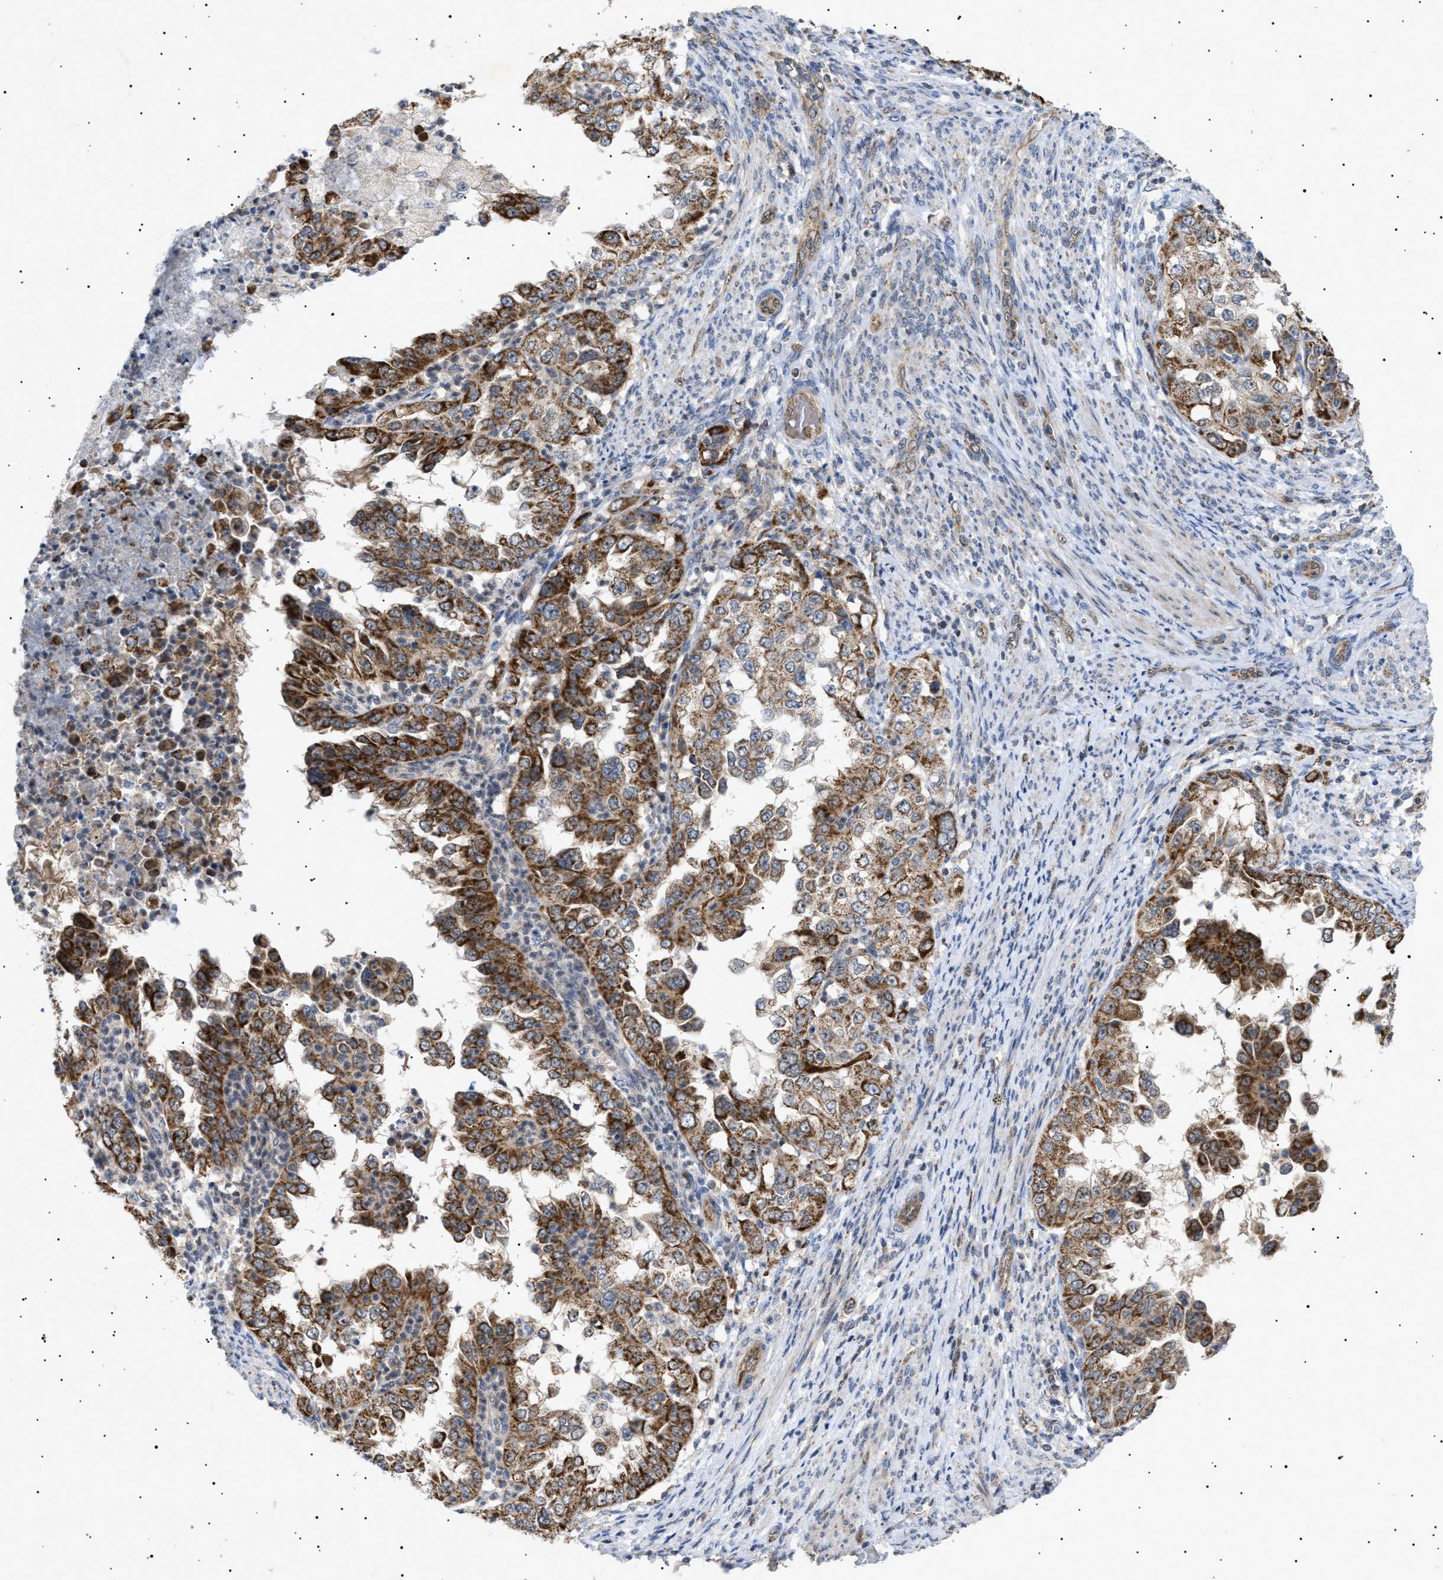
{"staining": {"intensity": "moderate", "quantity": ">75%", "location": "cytoplasmic/membranous"}, "tissue": "endometrial cancer", "cell_type": "Tumor cells", "image_type": "cancer", "snomed": [{"axis": "morphology", "description": "Adenocarcinoma, NOS"}, {"axis": "topography", "description": "Endometrium"}], "caption": "A micrograph of human adenocarcinoma (endometrial) stained for a protein demonstrates moderate cytoplasmic/membranous brown staining in tumor cells. (DAB = brown stain, brightfield microscopy at high magnification).", "gene": "SIRT5", "patient": {"sex": "female", "age": 85}}